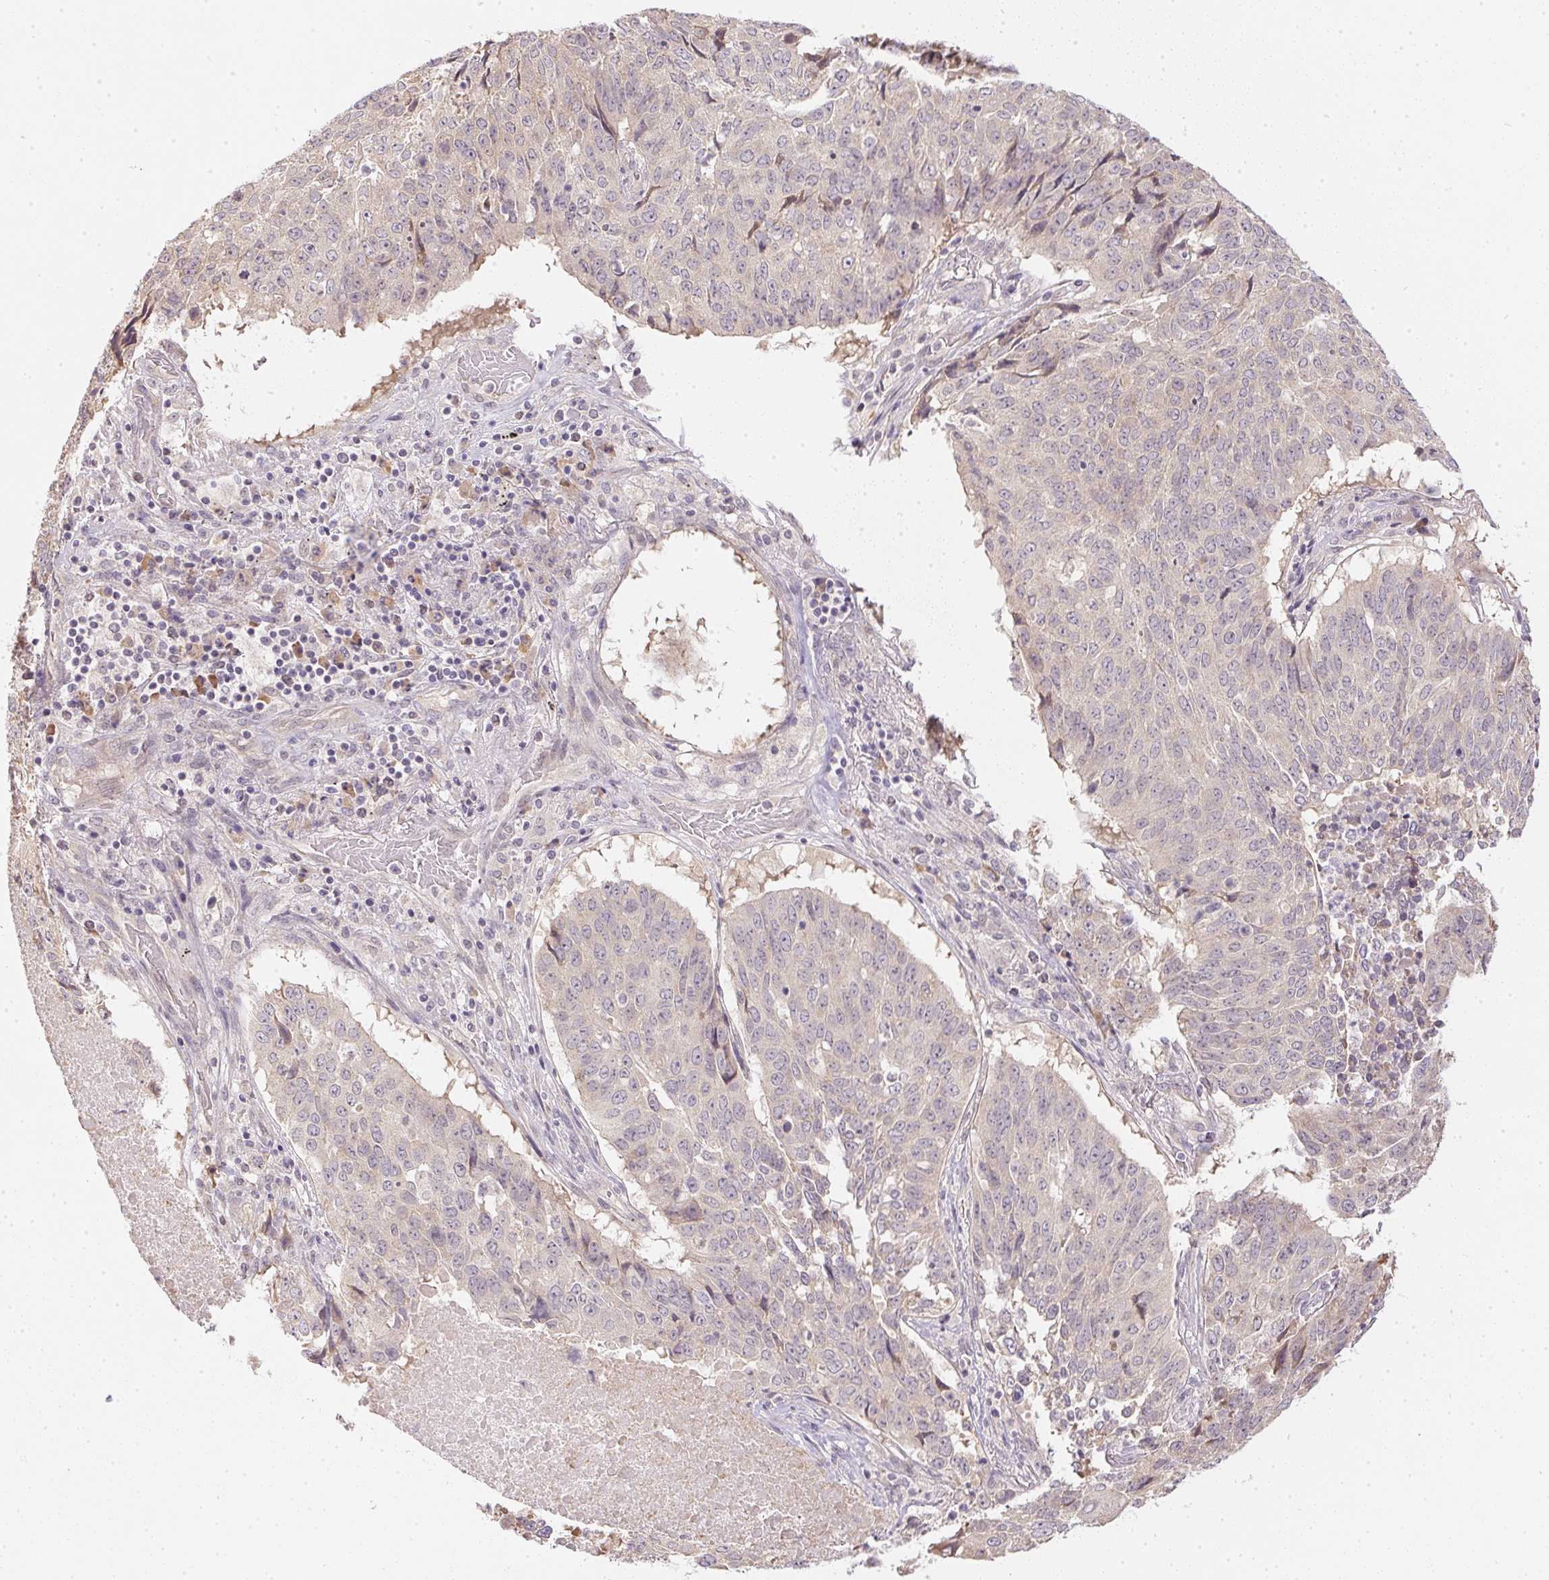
{"staining": {"intensity": "negative", "quantity": "none", "location": "none"}, "tissue": "lung cancer", "cell_type": "Tumor cells", "image_type": "cancer", "snomed": [{"axis": "morphology", "description": "Normal tissue, NOS"}, {"axis": "morphology", "description": "Squamous cell carcinoma, NOS"}, {"axis": "topography", "description": "Bronchus"}, {"axis": "topography", "description": "Lung"}], "caption": "DAB immunohistochemical staining of lung cancer exhibits no significant expression in tumor cells.", "gene": "TTC23L", "patient": {"sex": "male", "age": 64}}